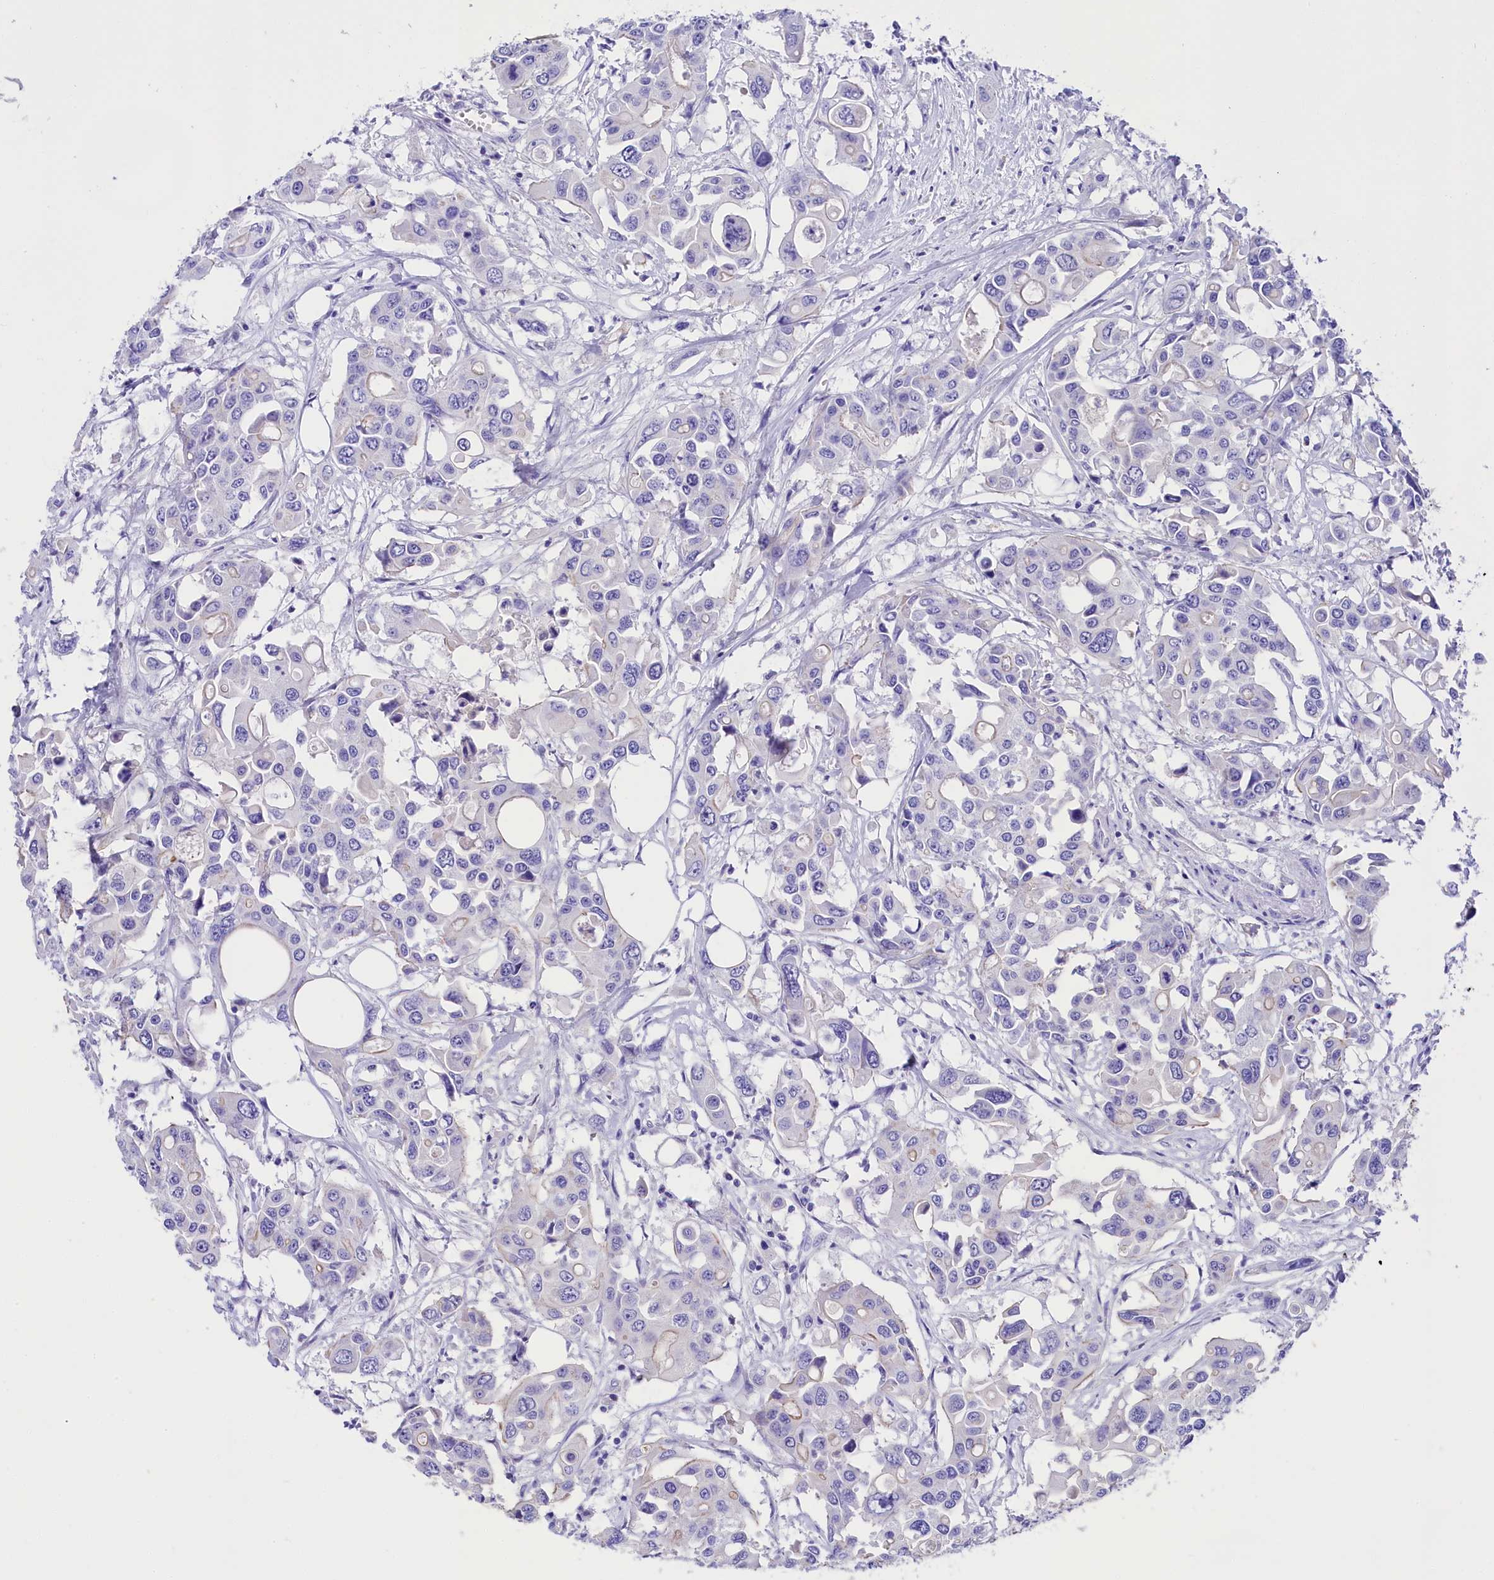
{"staining": {"intensity": "negative", "quantity": "none", "location": "none"}, "tissue": "colorectal cancer", "cell_type": "Tumor cells", "image_type": "cancer", "snomed": [{"axis": "morphology", "description": "Adenocarcinoma, NOS"}, {"axis": "topography", "description": "Colon"}], "caption": "The micrograph shows no significant positivity in tumor cells of colorectal cancer (adenocarcinoma). Nuclei are stained in blue.", "gene": "SULT2A1", "patient": {"sex": "male", "age": 77}}